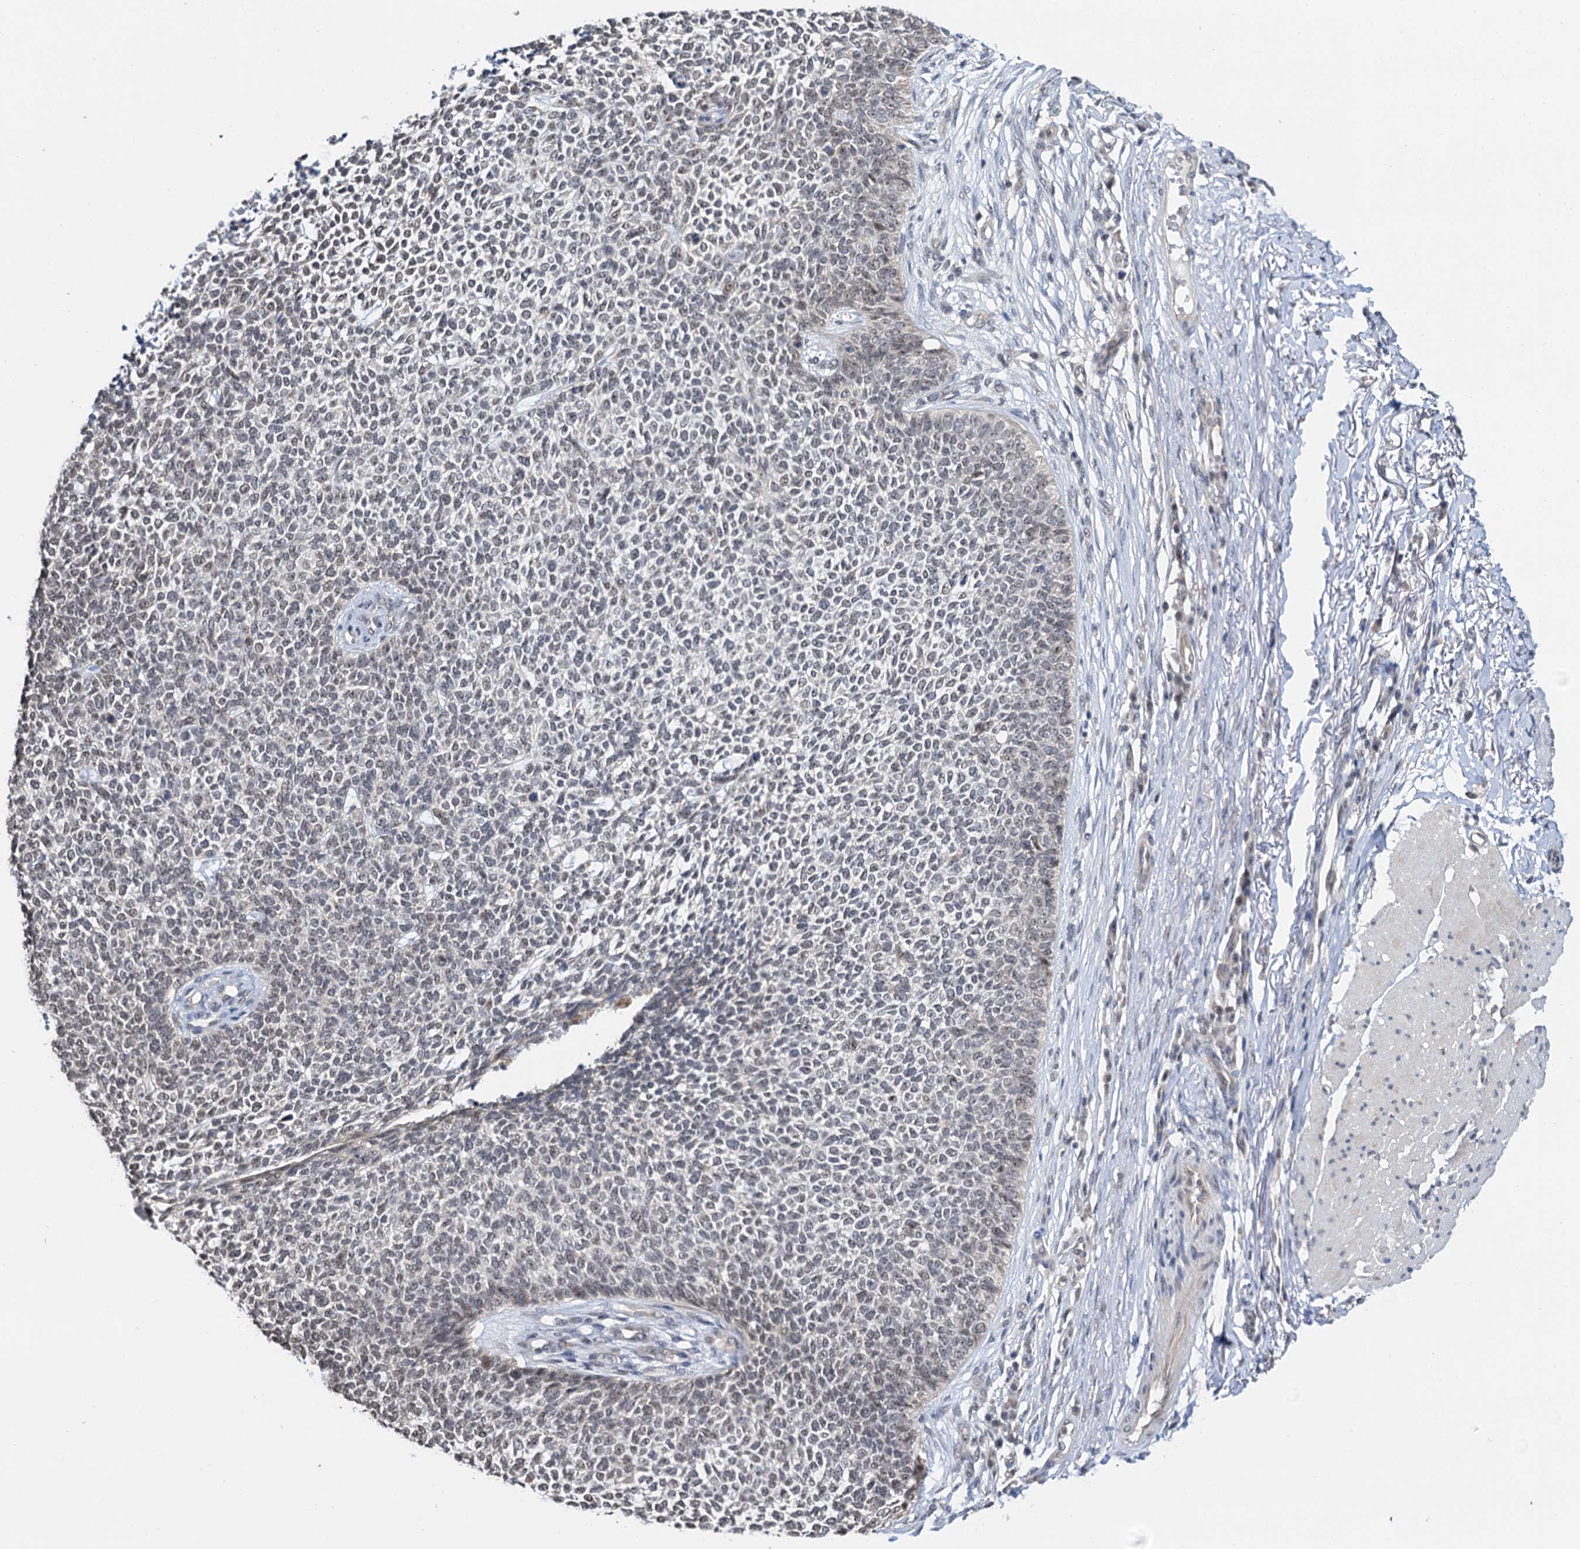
{"staining": {"intensity": "negative", "quantity": "none", "location": "none"}, "tissue": "skin cancer", "cell_type": "Tumor cells", "image_type": "cancer", "snomed": [{"axis": "morphology", "description": "Basal cell carcinoma"}, {"axis": "topography", "description": "Skin"}], "caption": "A high-resolution photomicrograph shows immunohistochemistry staining of skin basal cell carcinoma, which exhibits no significant positivity in tumor cells.", "gene": "NAT10", "patient": {"sex": "female", "age": 84}}